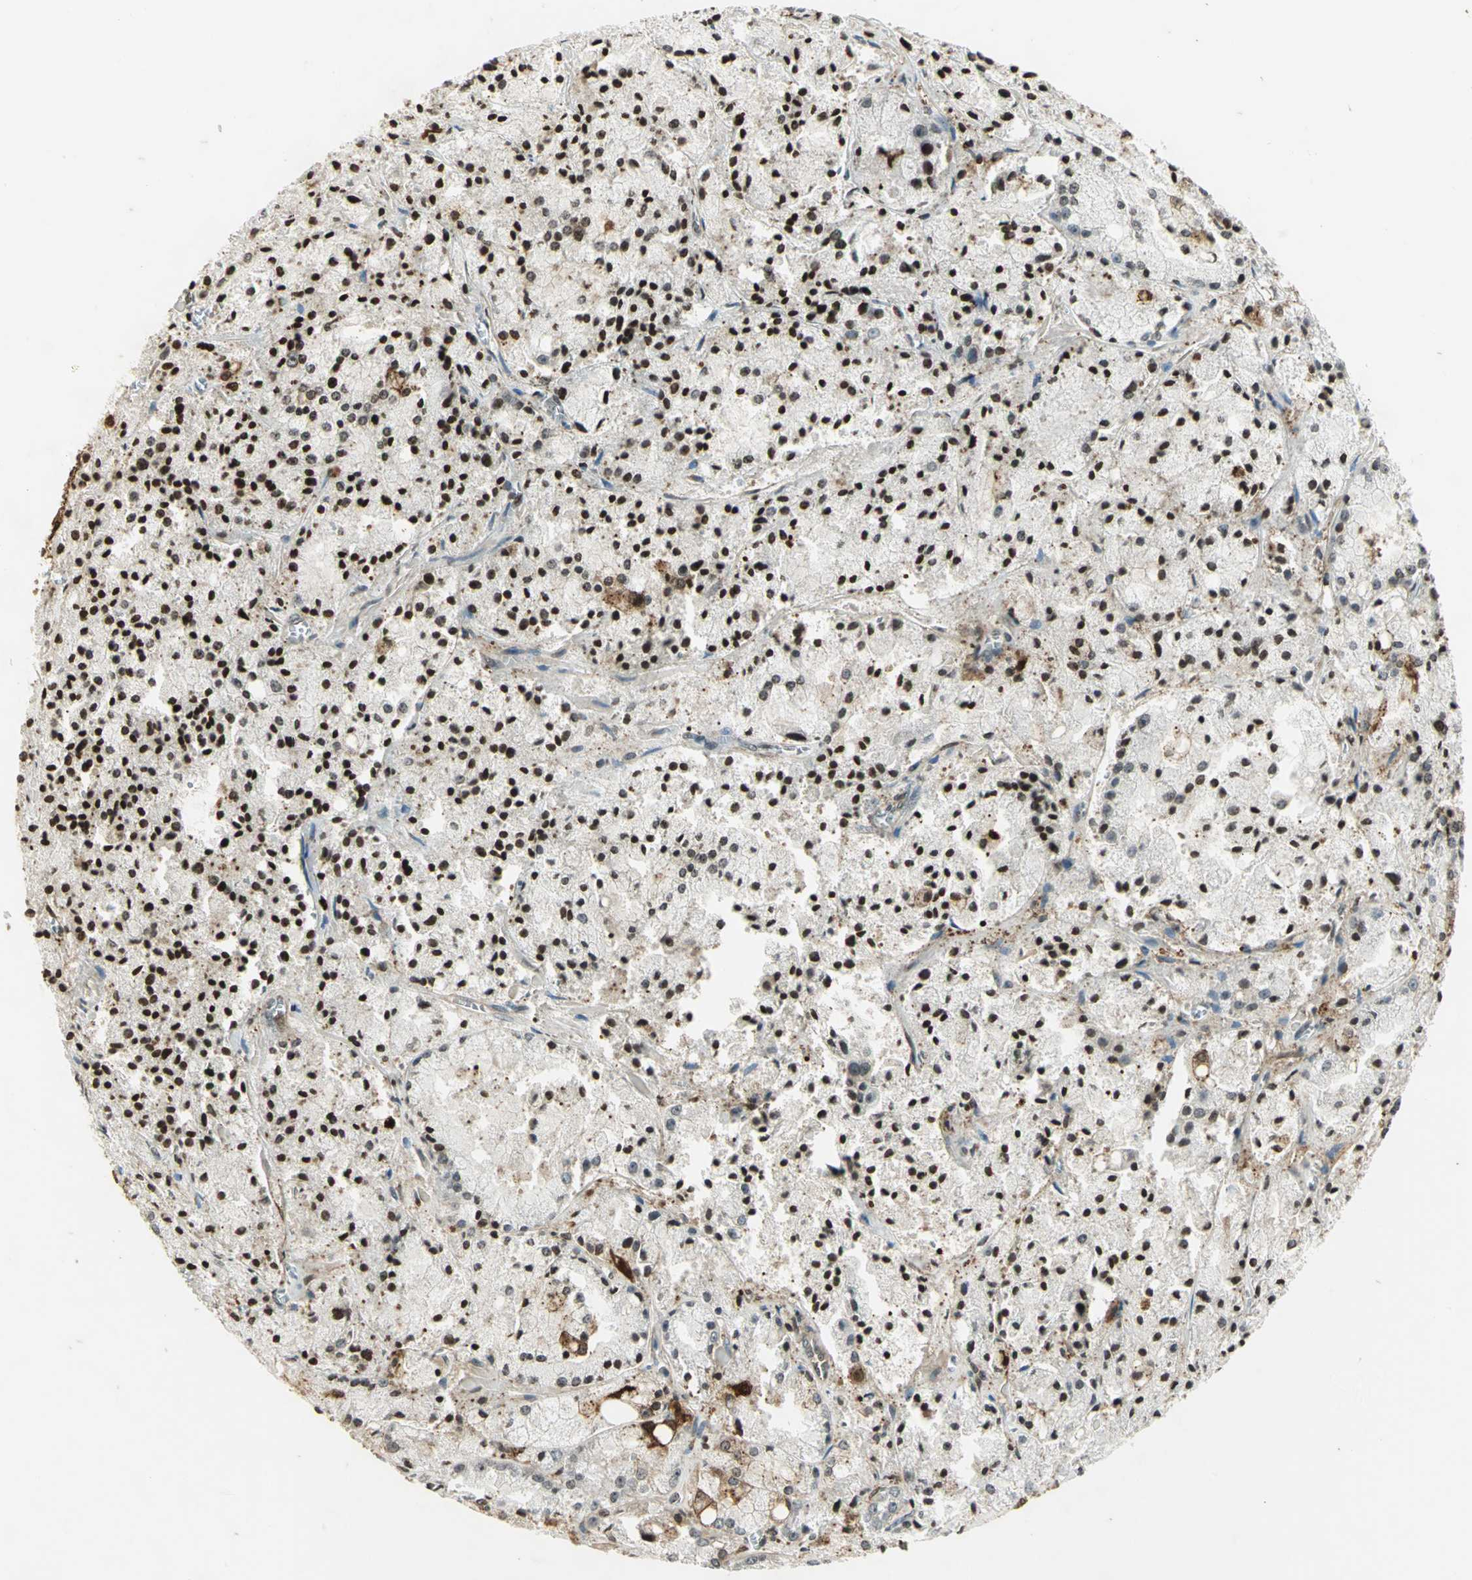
{"staining": {"intensity": "moderate", "quantity": "25%-75%", "location": "cytoplasmic/membranous"}, "tissue": "prostate cancer", "cell_type": "Tumor cells", "image_type": "cancer", "snomed": [{"axis": "morphology", "description": "Adenocarcinoma, Low grade"}, {"axis": "topography", "description": "Prostate"}], "caption": "Protein expression analysis of human prostate cancer reveals moderate cytoplasmic/membranous staining in approximately 25%-75% of tumor cells. (IHC, brightfield microscopy, high magnification).", "gene": "LGALS3", "patient": {"sex": "male", "age": 64}}